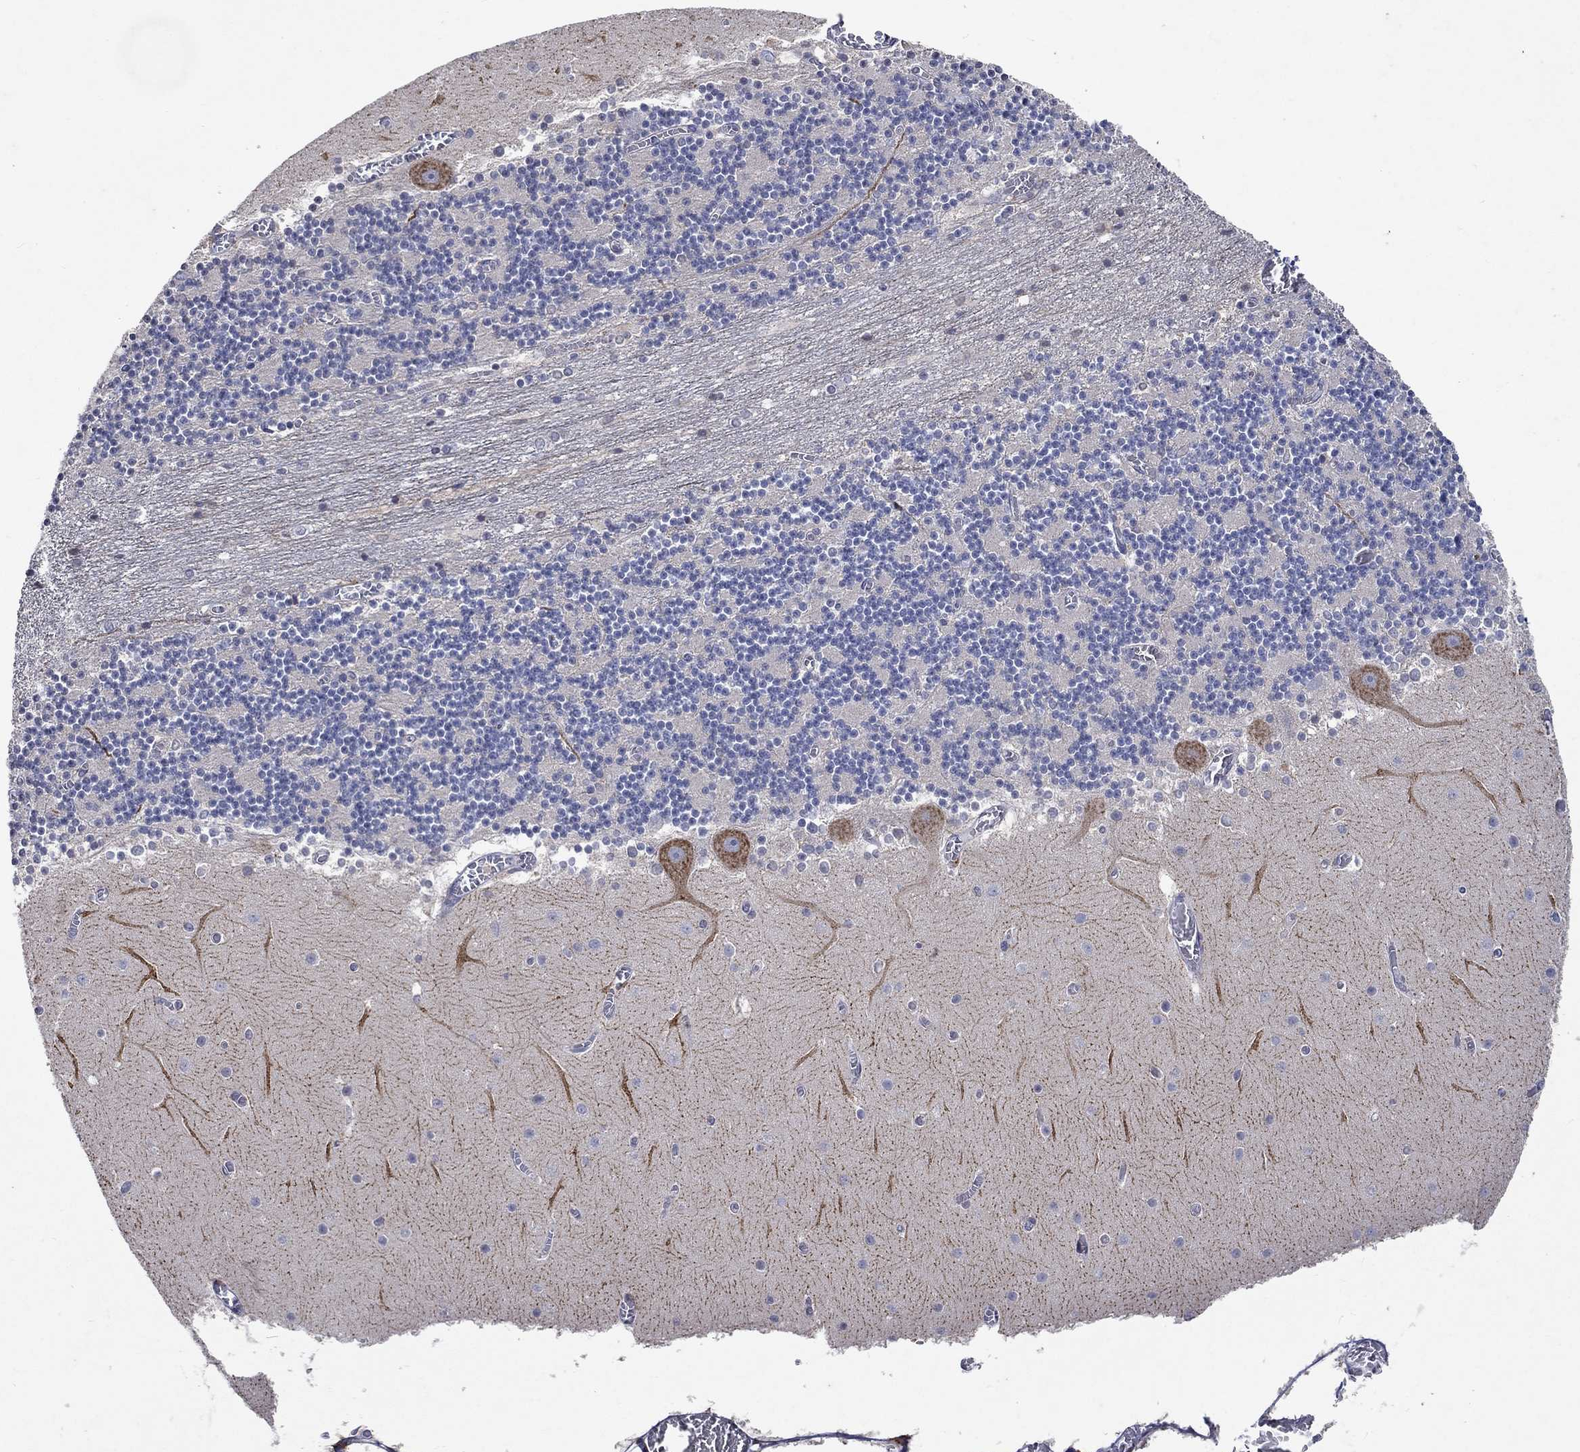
{"staining": {"intensity": "negative", "quantity": "none", "location": "none"}, "tissue": "cerebellum", "cell_type": "Cells in granular layer", "image_type": "normal", "snomed": [{"axis": "morphology", "description": "Normal tissue, NOS"}, {"axis": "topography", "description": "Cerebellum"}], "caption": "Immunohistochemistry of unremarkable human cerebellum demonstrates no positivity in cells in granular layer.", "gene": "TMEM169", "patient": {"sex": "female", "age": 28}}